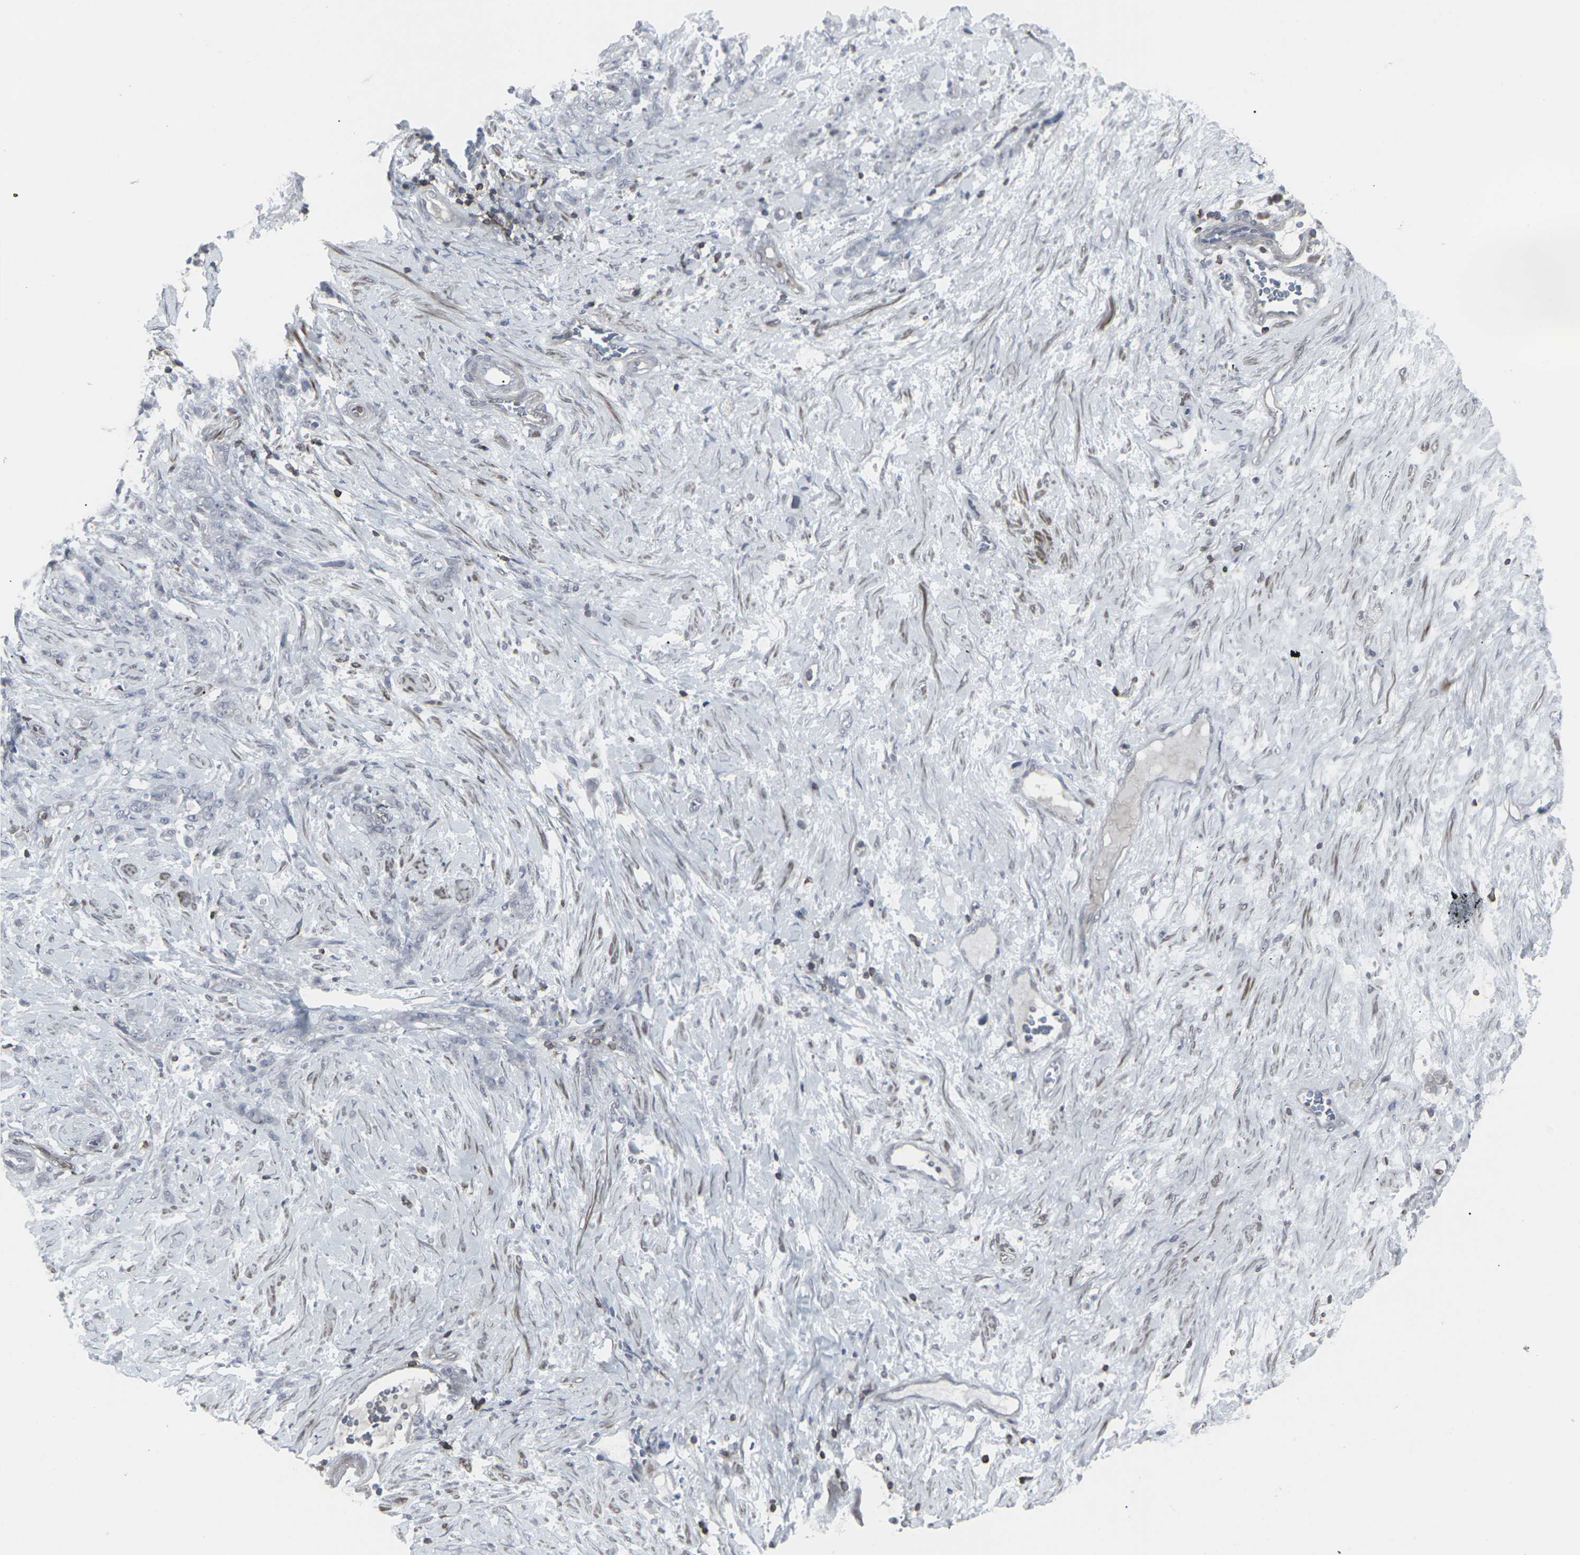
{"staining": {"intensity": "negative", "quantity": "none", "location": "none"}, "tissue": "stomach cancer", "cell_type": "Tumor cells", "image_type": "cancer", "snomed": [{"axis": "morphology", "description": "Adenocarcinoma, NOS"}, {"axis": "topography", "description": "Stomach"}], "caption": "The photomicrograph exhibits no significant staining in tumor cells of stomach cancer (adenocarcinoma).", "gene": "APOBEC2", "patient": {"sex": "male", "age": 82}}